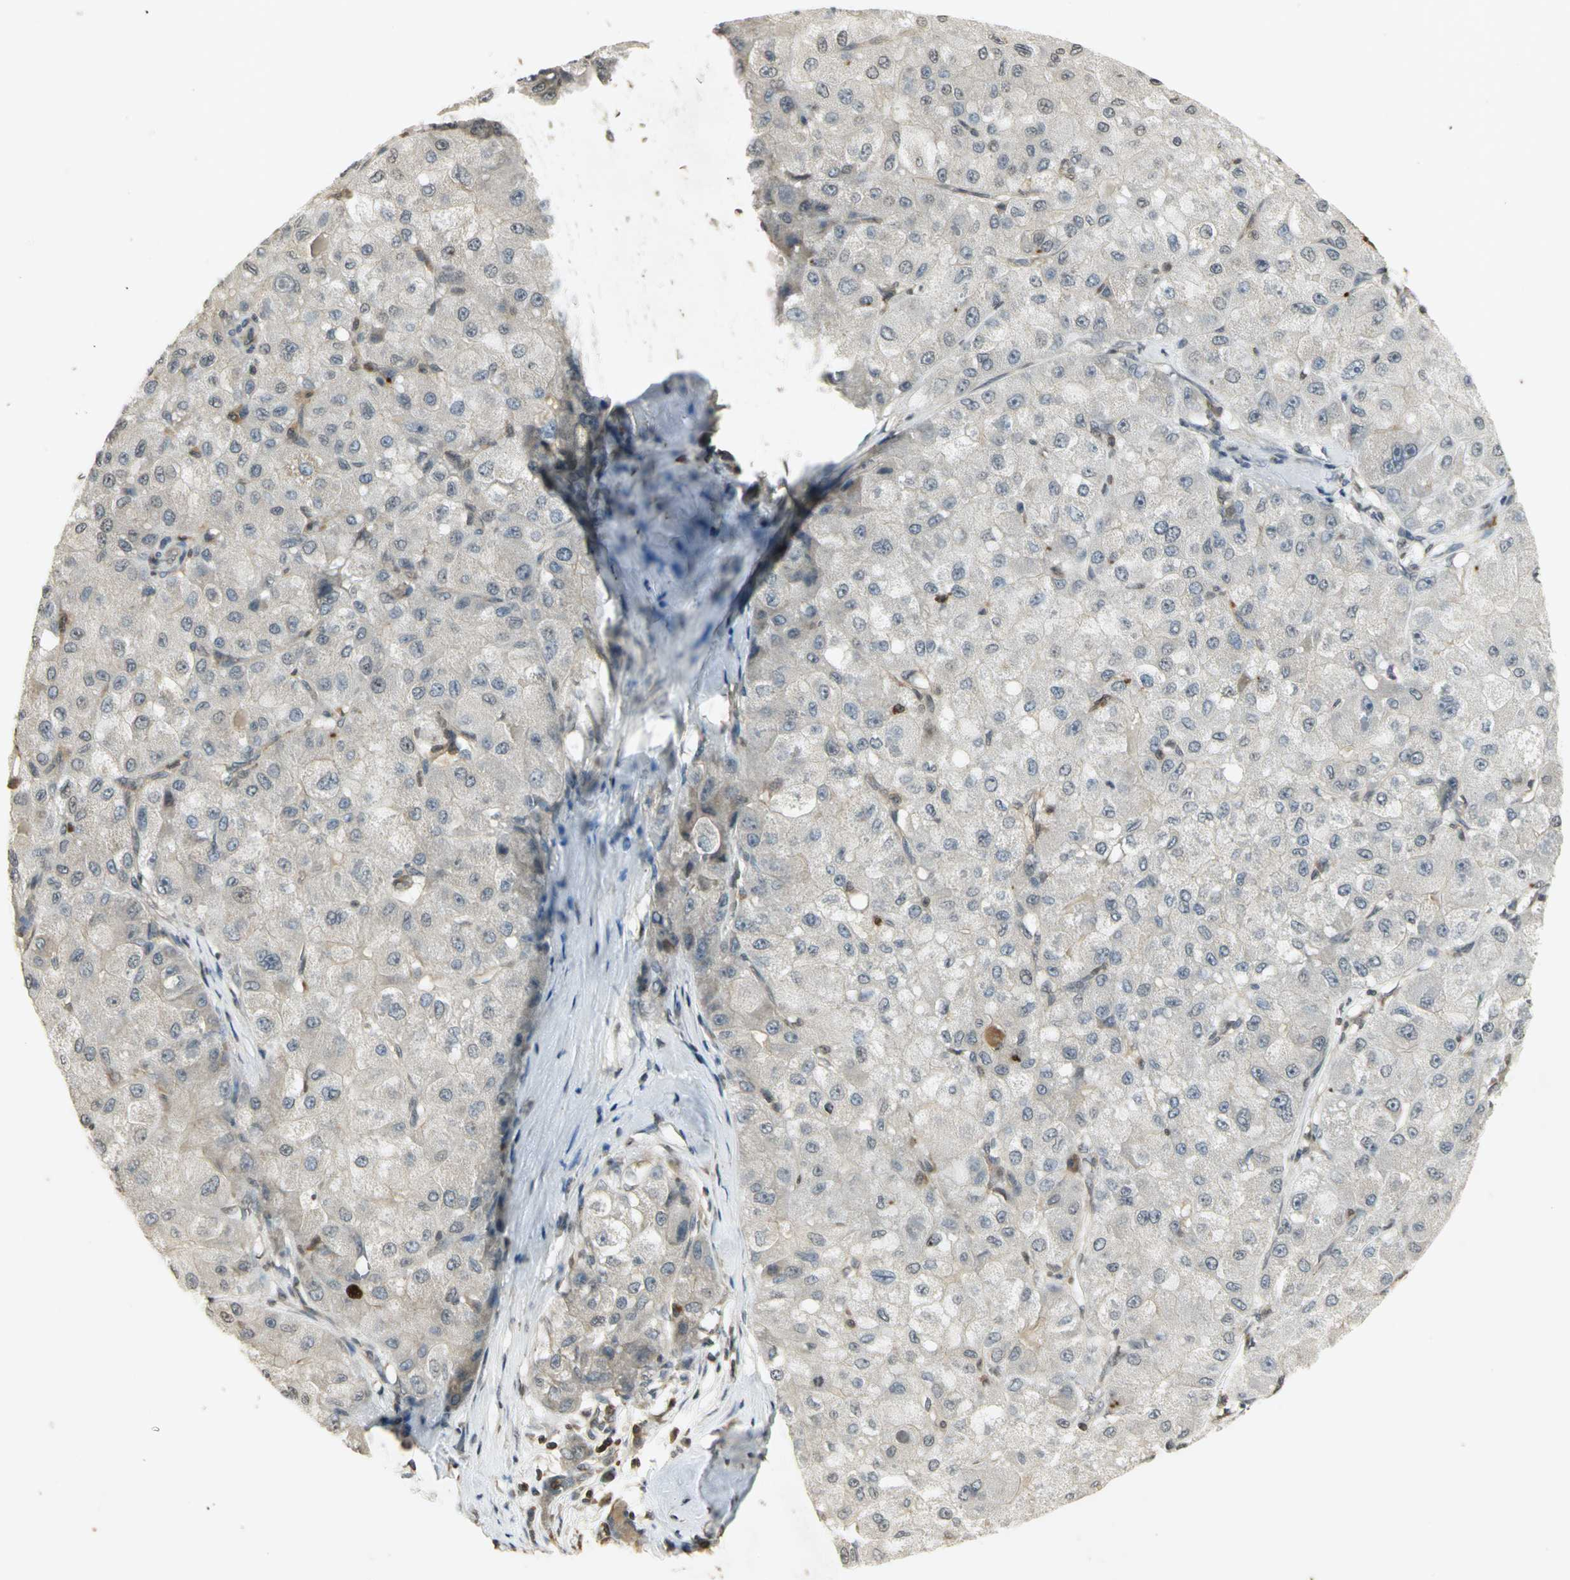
{"staining": {"intensity": "negative", "quantity": "none", "location": "none"}, "tissue": "liver cancer", "cell_type": "Tumor cells", "image_type": "cancer", "snomed": [{"axis": "morphology", "description": "Carcinoma, Hepatocellular, NOS"}, {"axis": "topography", "description": "Liver"}], "caption": "IHC of human liver hepatocellular carcinoma displays no staining in tumor cells.", "gene": "IL16", "patient": {"sex": "male", "age": 80}}